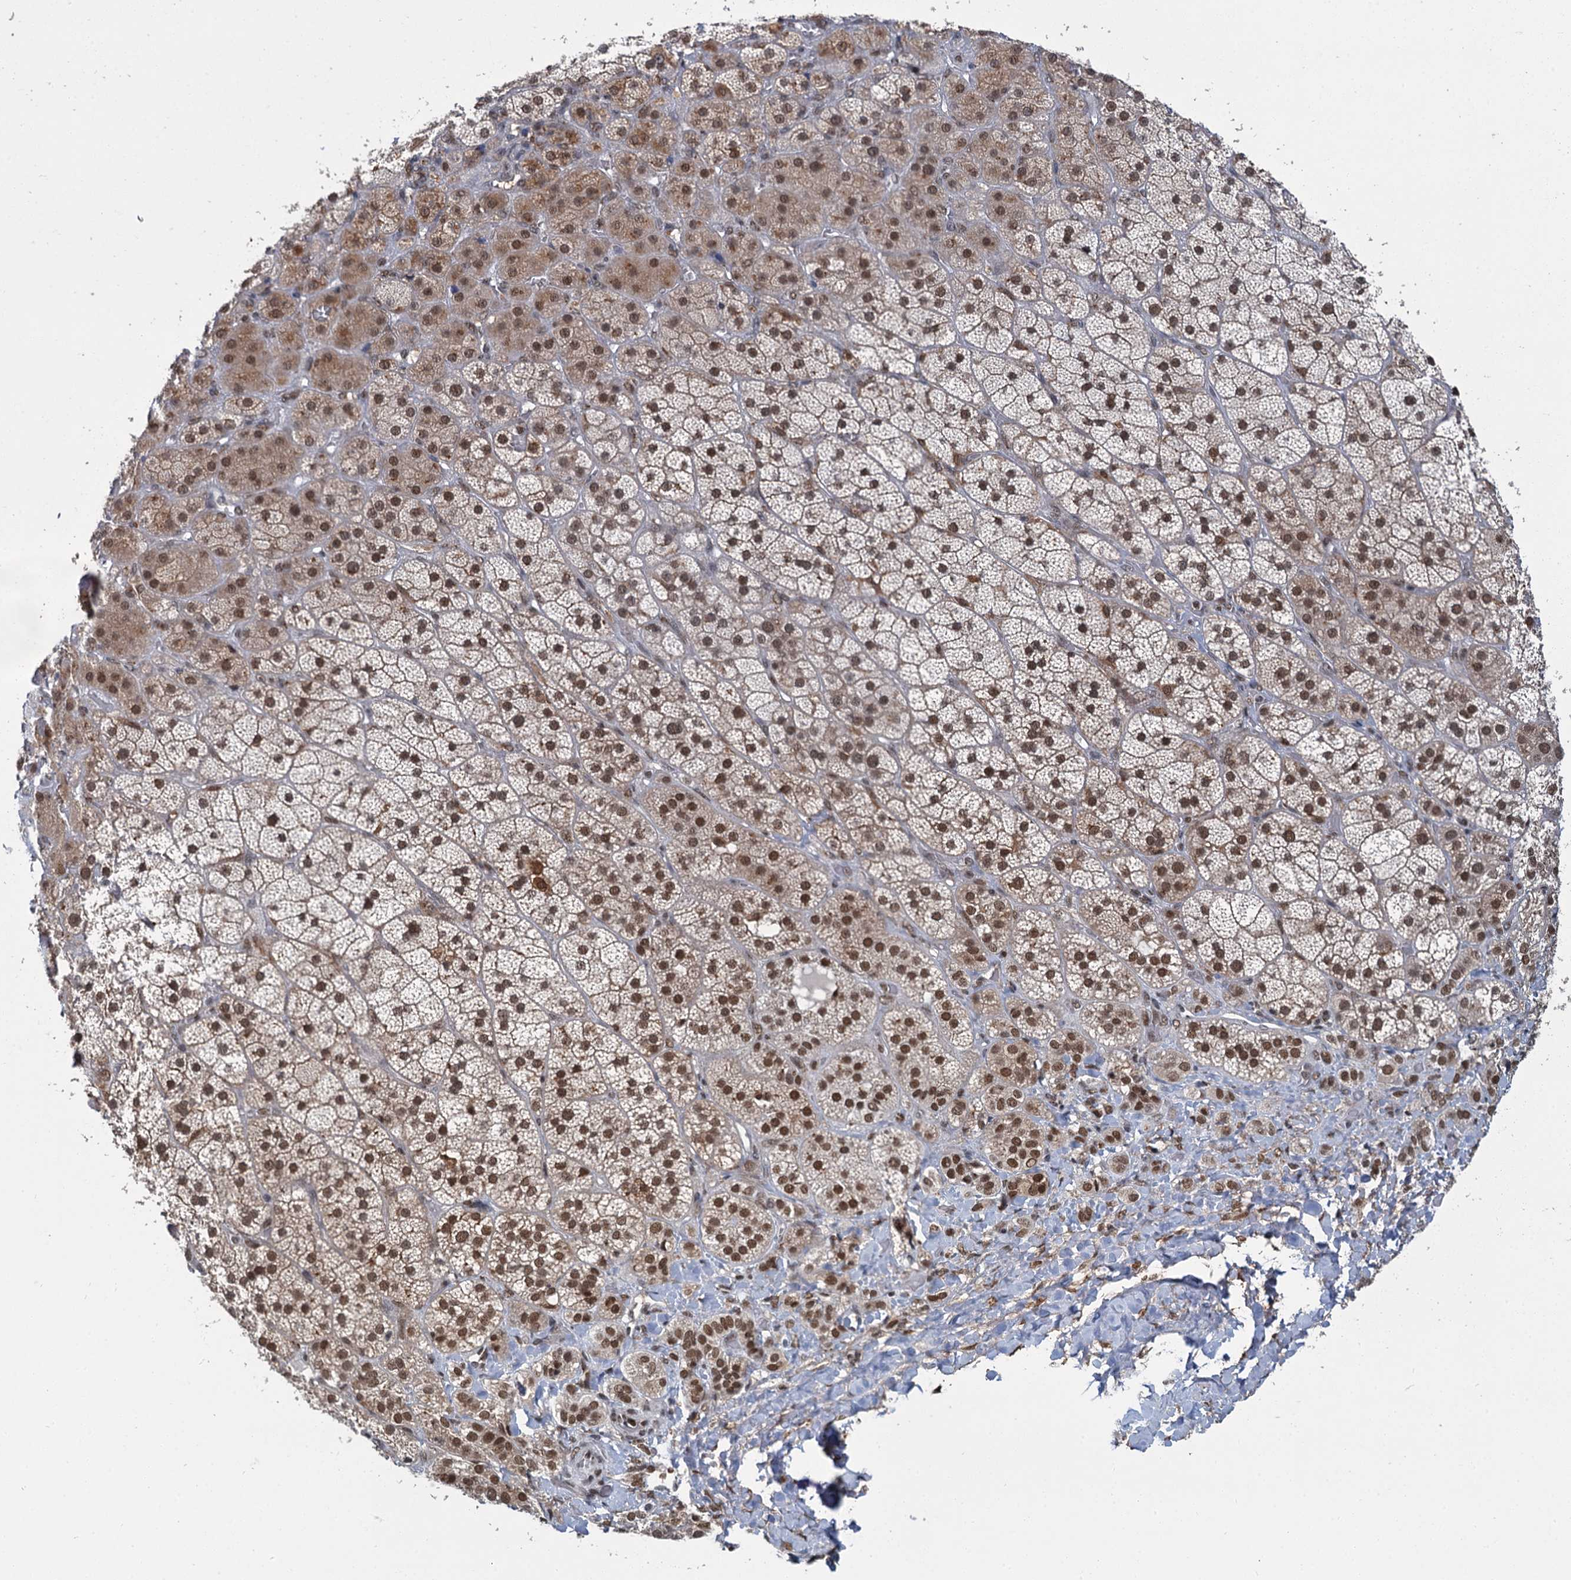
{"staining": {"intensity": "strong", "quantity": ">75%", "location": "nuclear"}, "tissue": "adrenal gland", "cell_type": "Glandular cells", "image_type": "normal", "snomed": [{"axis": "morphology", "description": "Normal tissue, NOS"}, {"axis": "topography", "description": "Adrenal gland"}], "caption": "Immunohistochemistry (IHC) image of normal adrenal gland: human adrenal gland stained using IHC demonstrates high levels of strong protein expression localized specifically in the nuclear of glandular cells, appearing as a nuclear brown color.", "gene": "PPHLN1", "patient": {"sex": "male", "age": 57}}